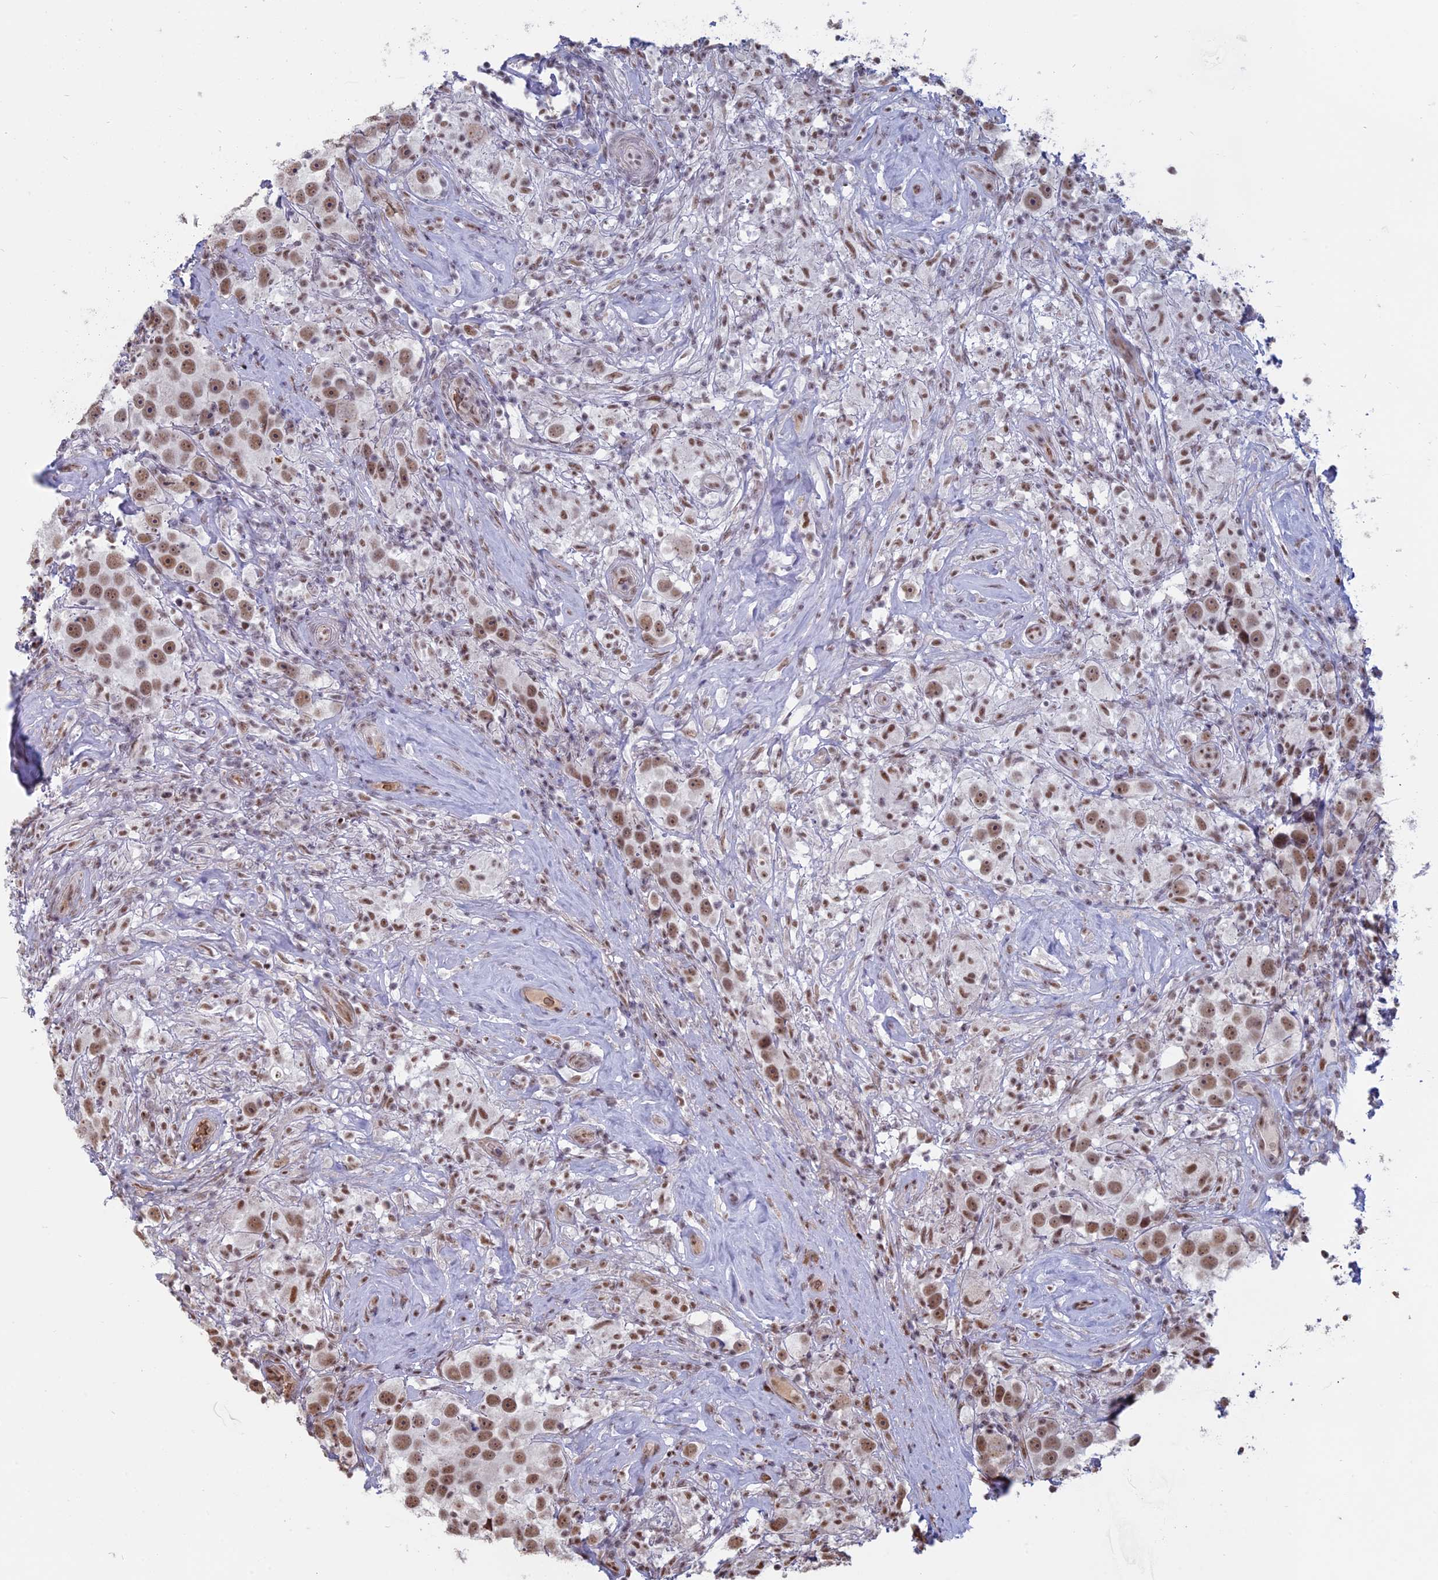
{"staining": {"intensity": "moderate", "quantity": ">75%", "location": "nuclear"}, "tissue": "testis cancer", "cell_type": "Tumor cells", "image_type": "cancer", "snomed": [{"axis": "morphology", "description": "Seminoma, NOS"}, {"axis": "topography", "description": "Testis"}], "caption": "A brown stain labels moderate nuclear expression of a protein in testis cancer (seminoma) tumor cells.", "gene": "MFAP1", "patient": {"sex": "male", "age": 49}}